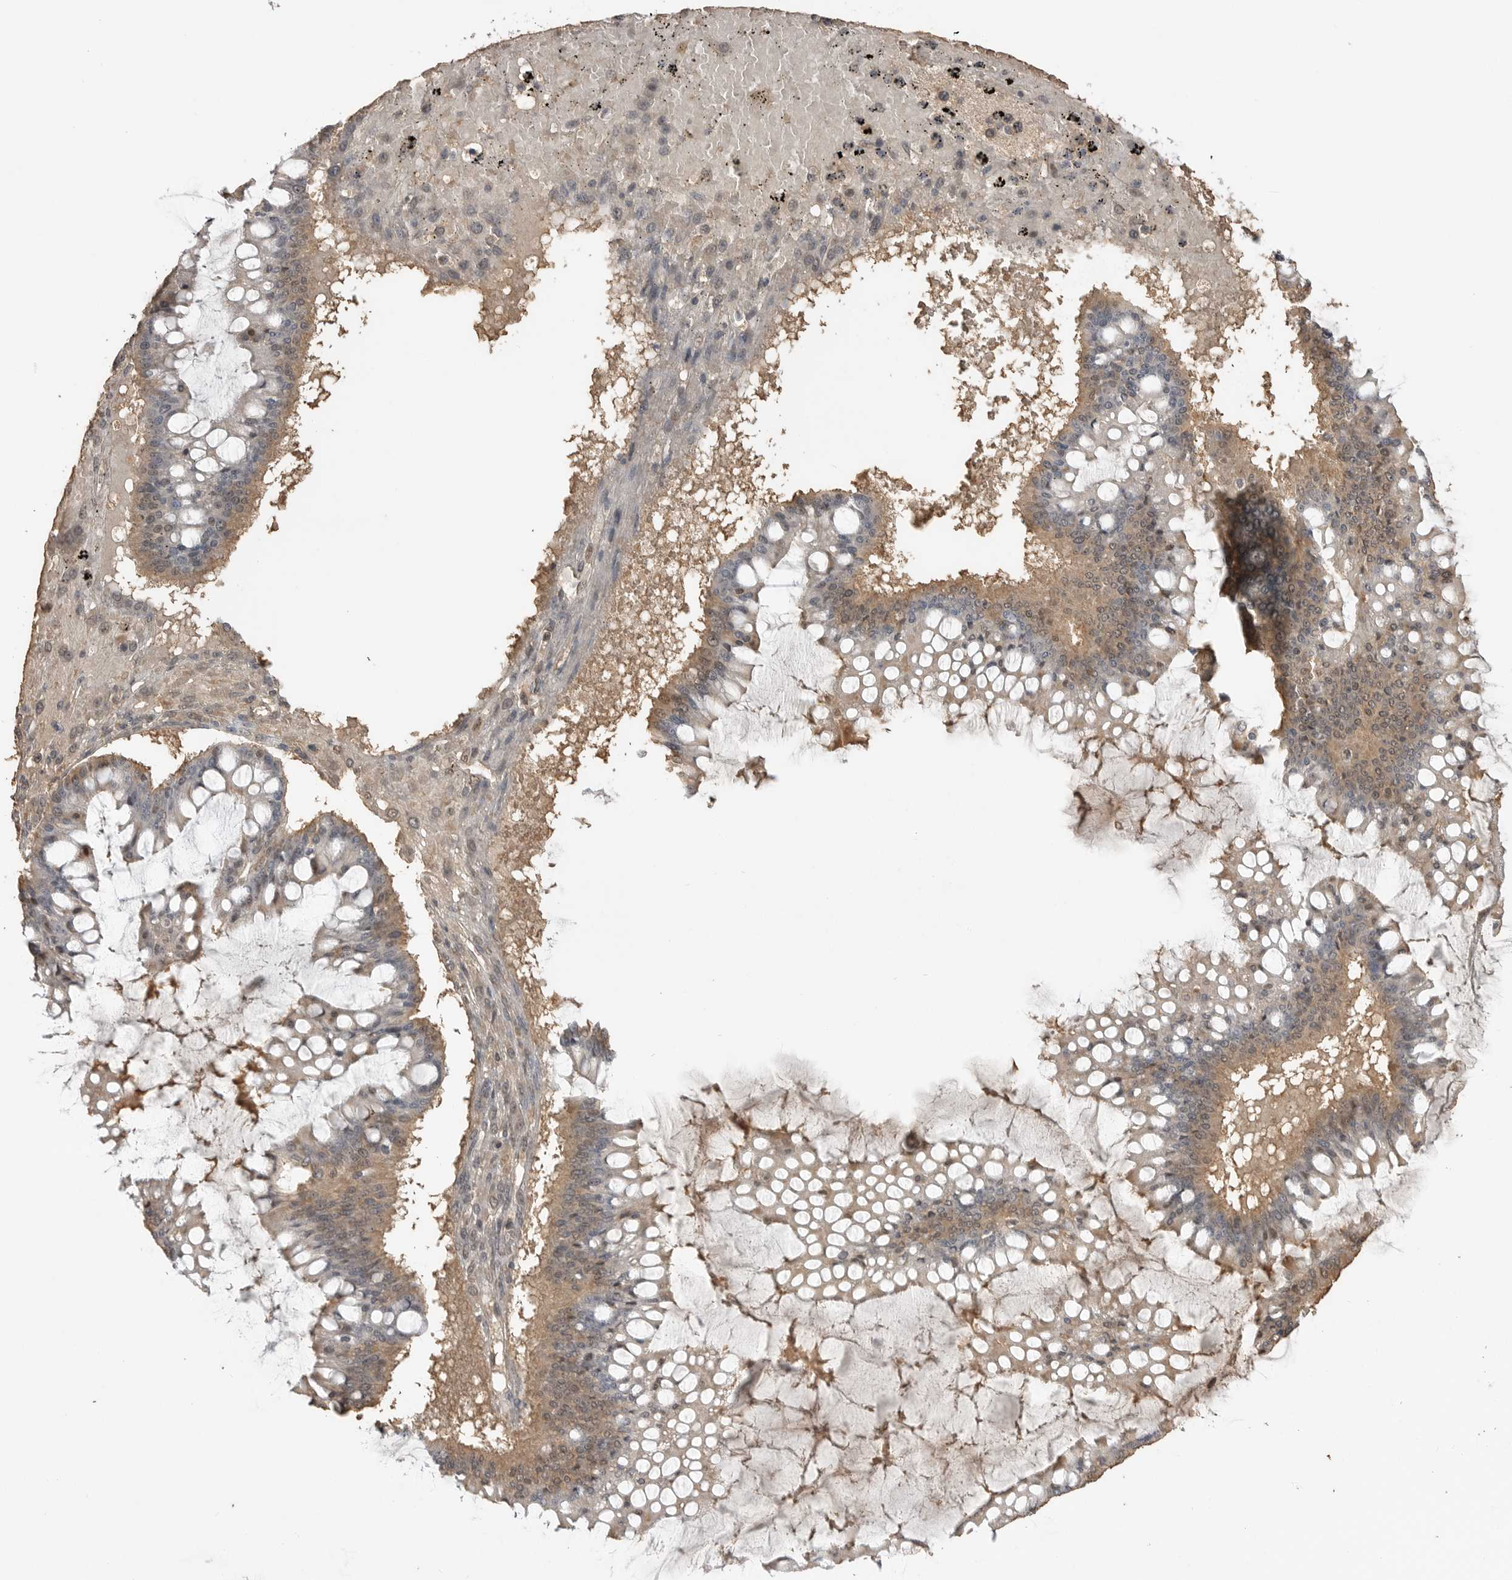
{"staining": {"intensity": "weak", "quantity": ">75%", "location": "cytoplasmic/membranous"}, "tissue": "ovarian cancer", "cell_type": "Tumor cells", "image_type": "cancer", "snomed": [{"axis": "morphology", "description": "Cystadenocarcinoma, mucinous, NOS"}, {"axis": "topography", "description": "Ovary"}], "caption": "Ovarian cancer (mucinous cystadenocarcinoma) stained with a protein marker reveals weak staining in tumor cells.", "gene": "ASPSCR1", "patient": {"sex": "female", "age": 73}}